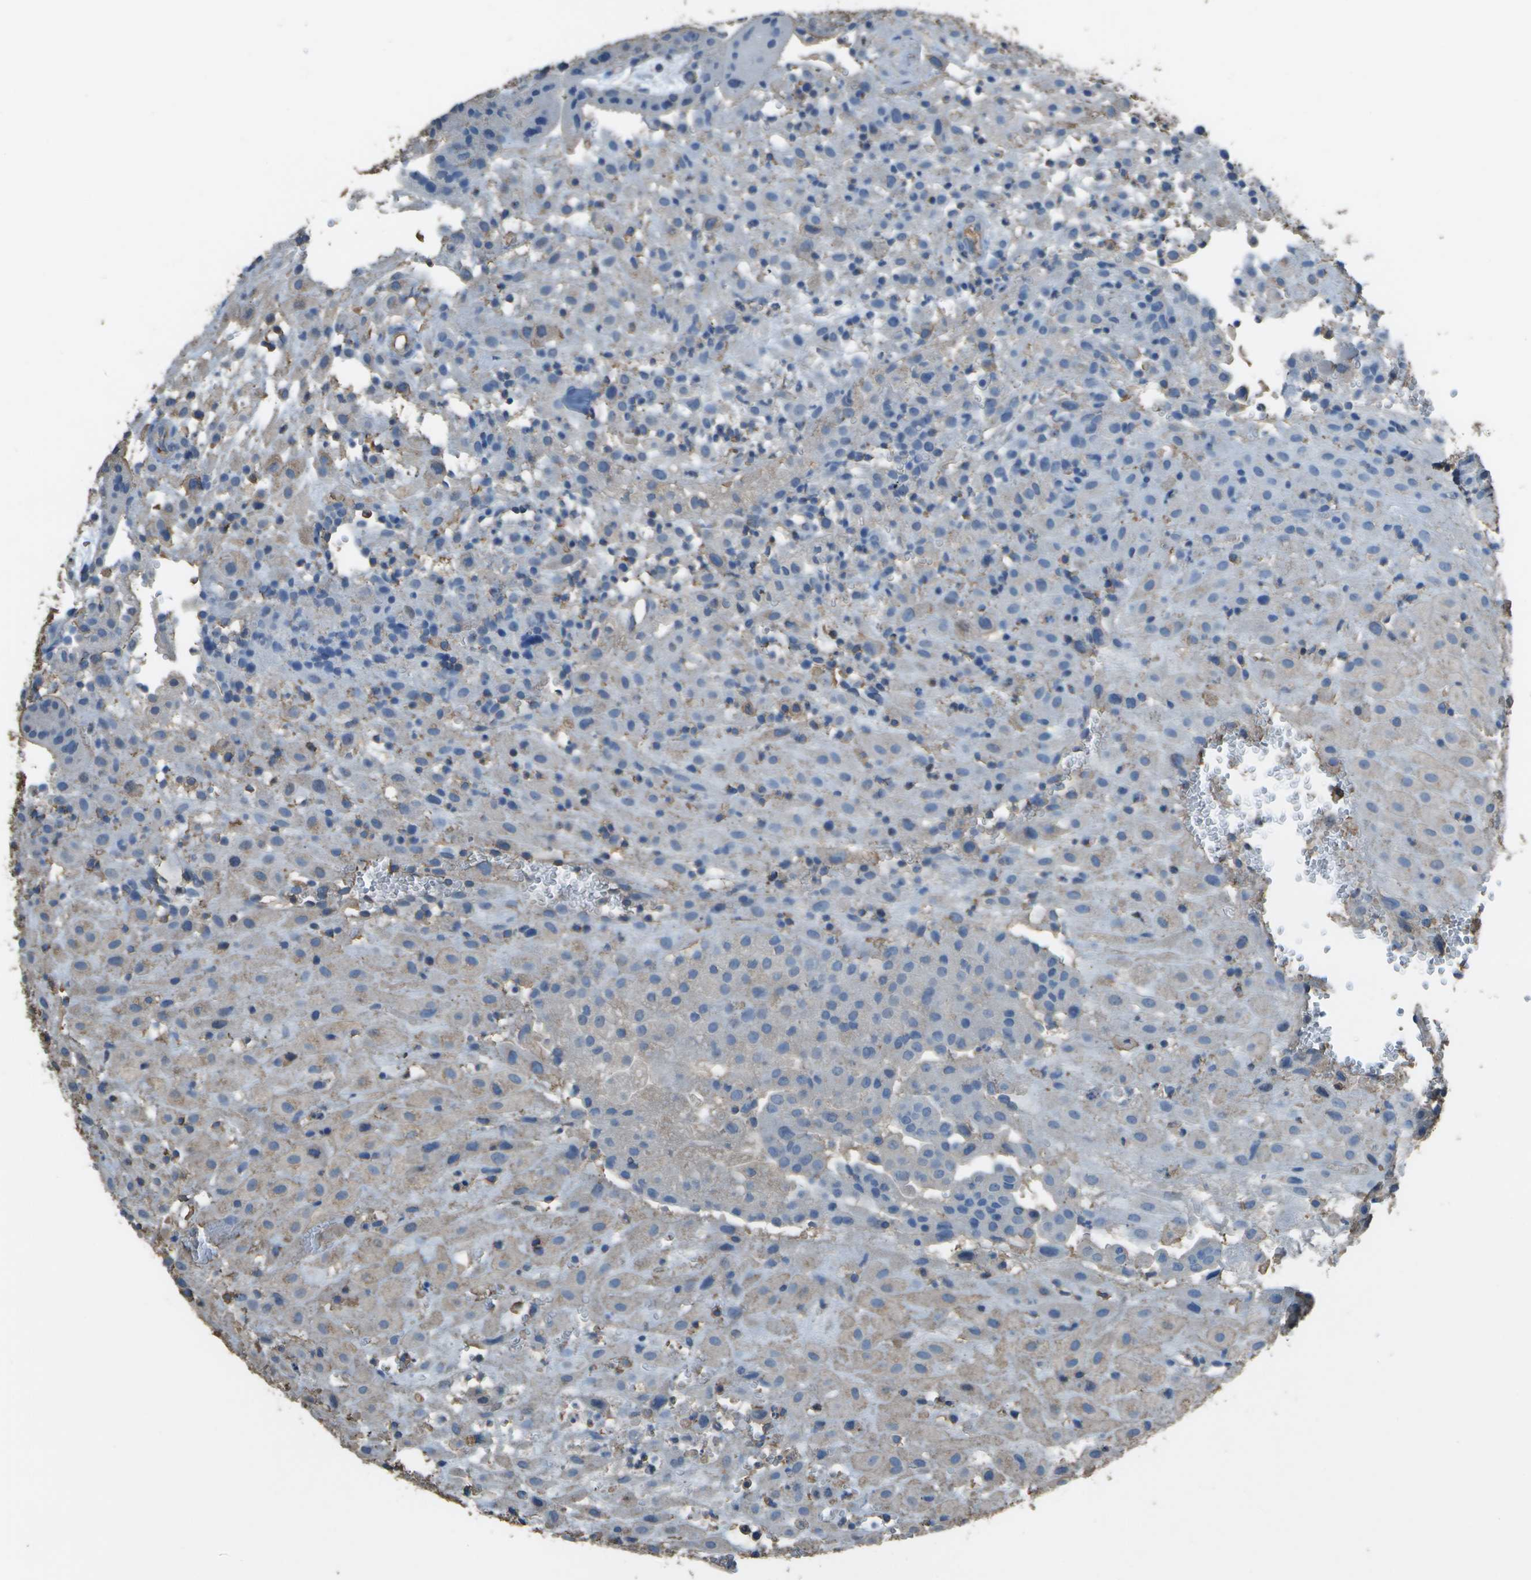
{"staining": {"intensity": "weak", "quantity": "<25%", "location": "cytoplasmic/membranous"}, "tissue": "placenta", "cell_type": "Decidual cells", "image_type": "normal", "snomed": [{"axis": "morphology", "description": "Normal tissue, NOS"}, {"axis": "topography", "description": "Placenta"}], "caption": "IHC histopathology image of normal placenta: human placenta stained with DAB (3,3'-diaminobenzidine) displays no significant protein positivity in decidual cells.", "gene": "CYP4F11", "patient": {"sex": "female", "age": 18}}